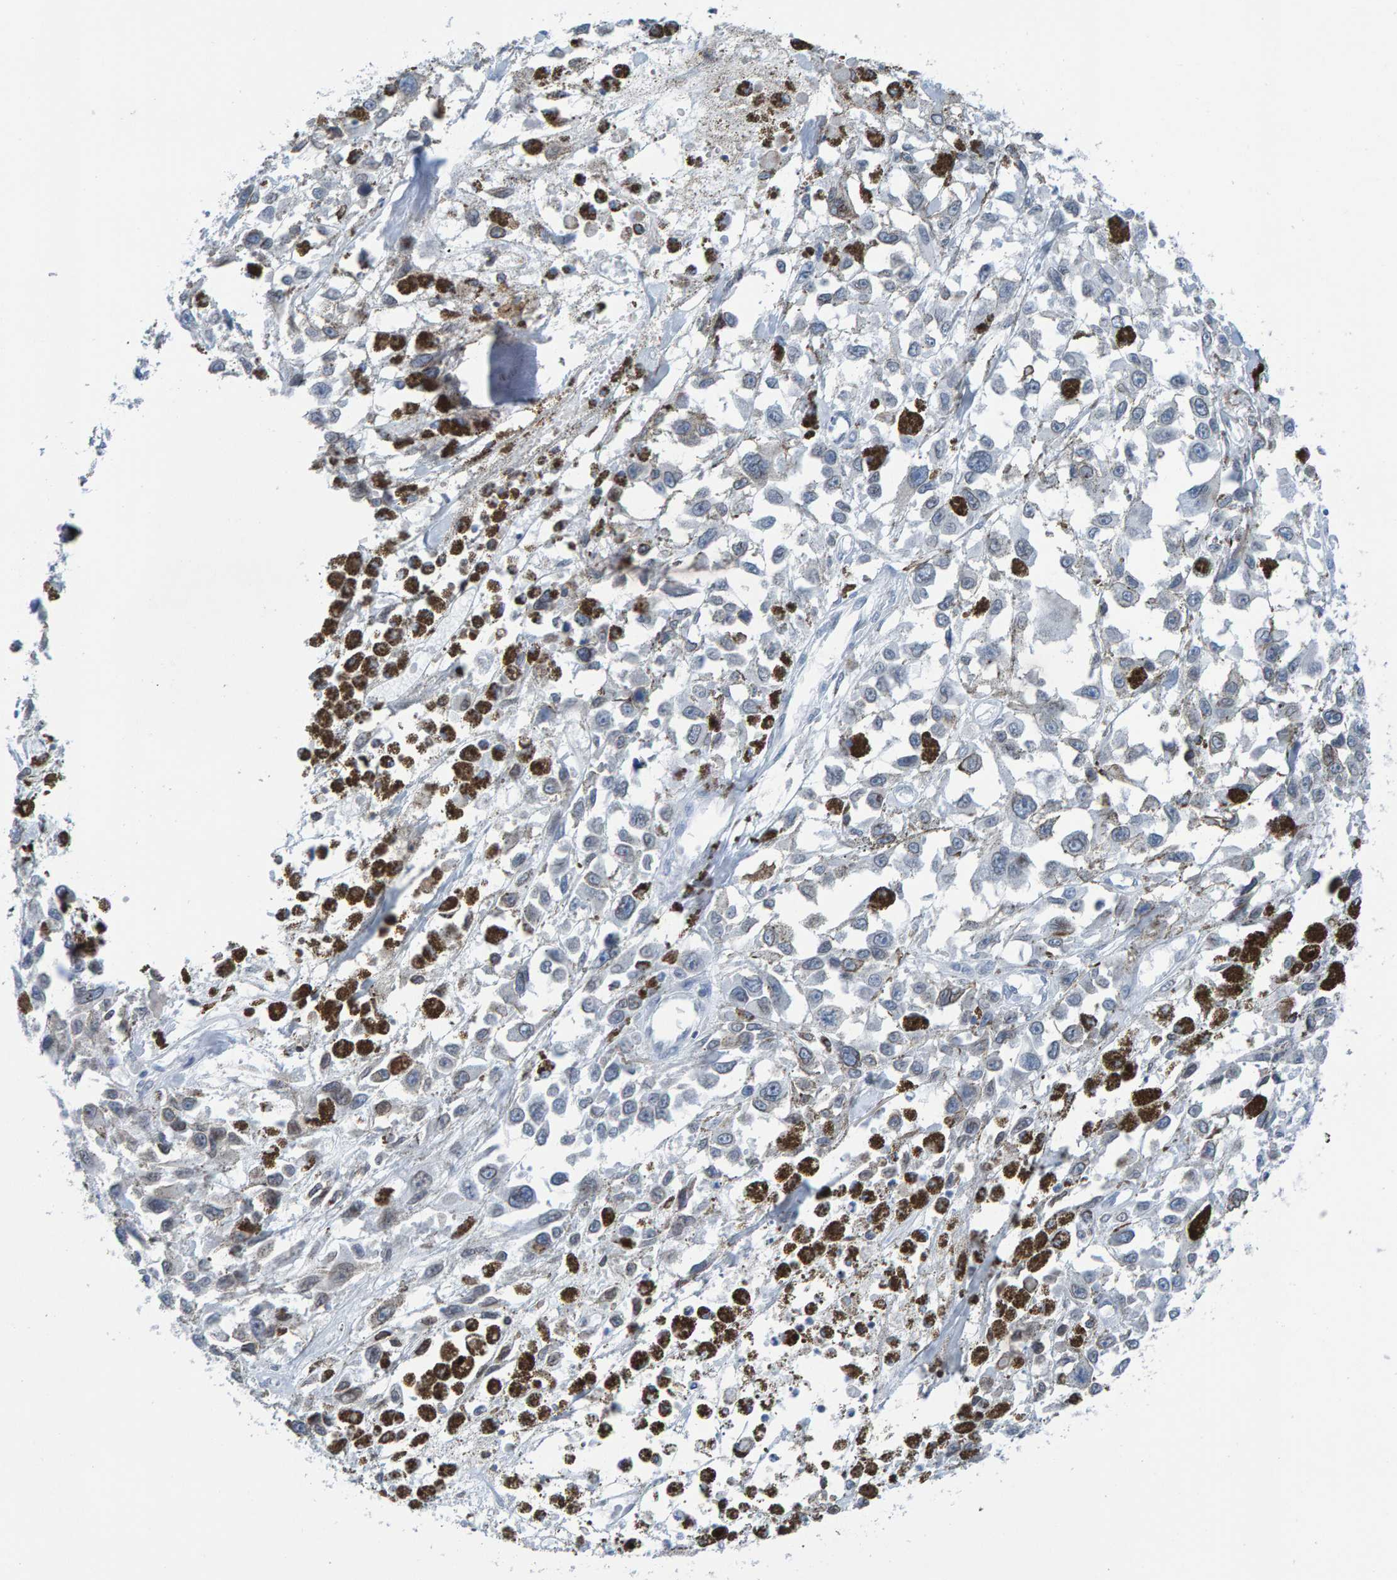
{"staining": {"intensity": "negative", "quantity": "none", "location": "none"}, "tissue": "melanoma", "cell_type": "Tumor cells", "image_type": "cancer", "snomed": [{"axis": "morphology", "description": "Malignant melanoma, Metastatic site"}, {"axis": "topography", "description": "Lymph node"}], "caption": "Immunohistochemistry photomicrograph of human malignant melanoma (metastatic site) stained for a protein (brown), which demonstrates no staining in tumor cells. (Stains: DAB (3,3'-diaminobenzidine) IHC with hematoxylin counter stain, Microscopy: brightfield microscopy at high magnification).", "gene": "LMNB2", "patient": {"sex": "male", "age": 59}}